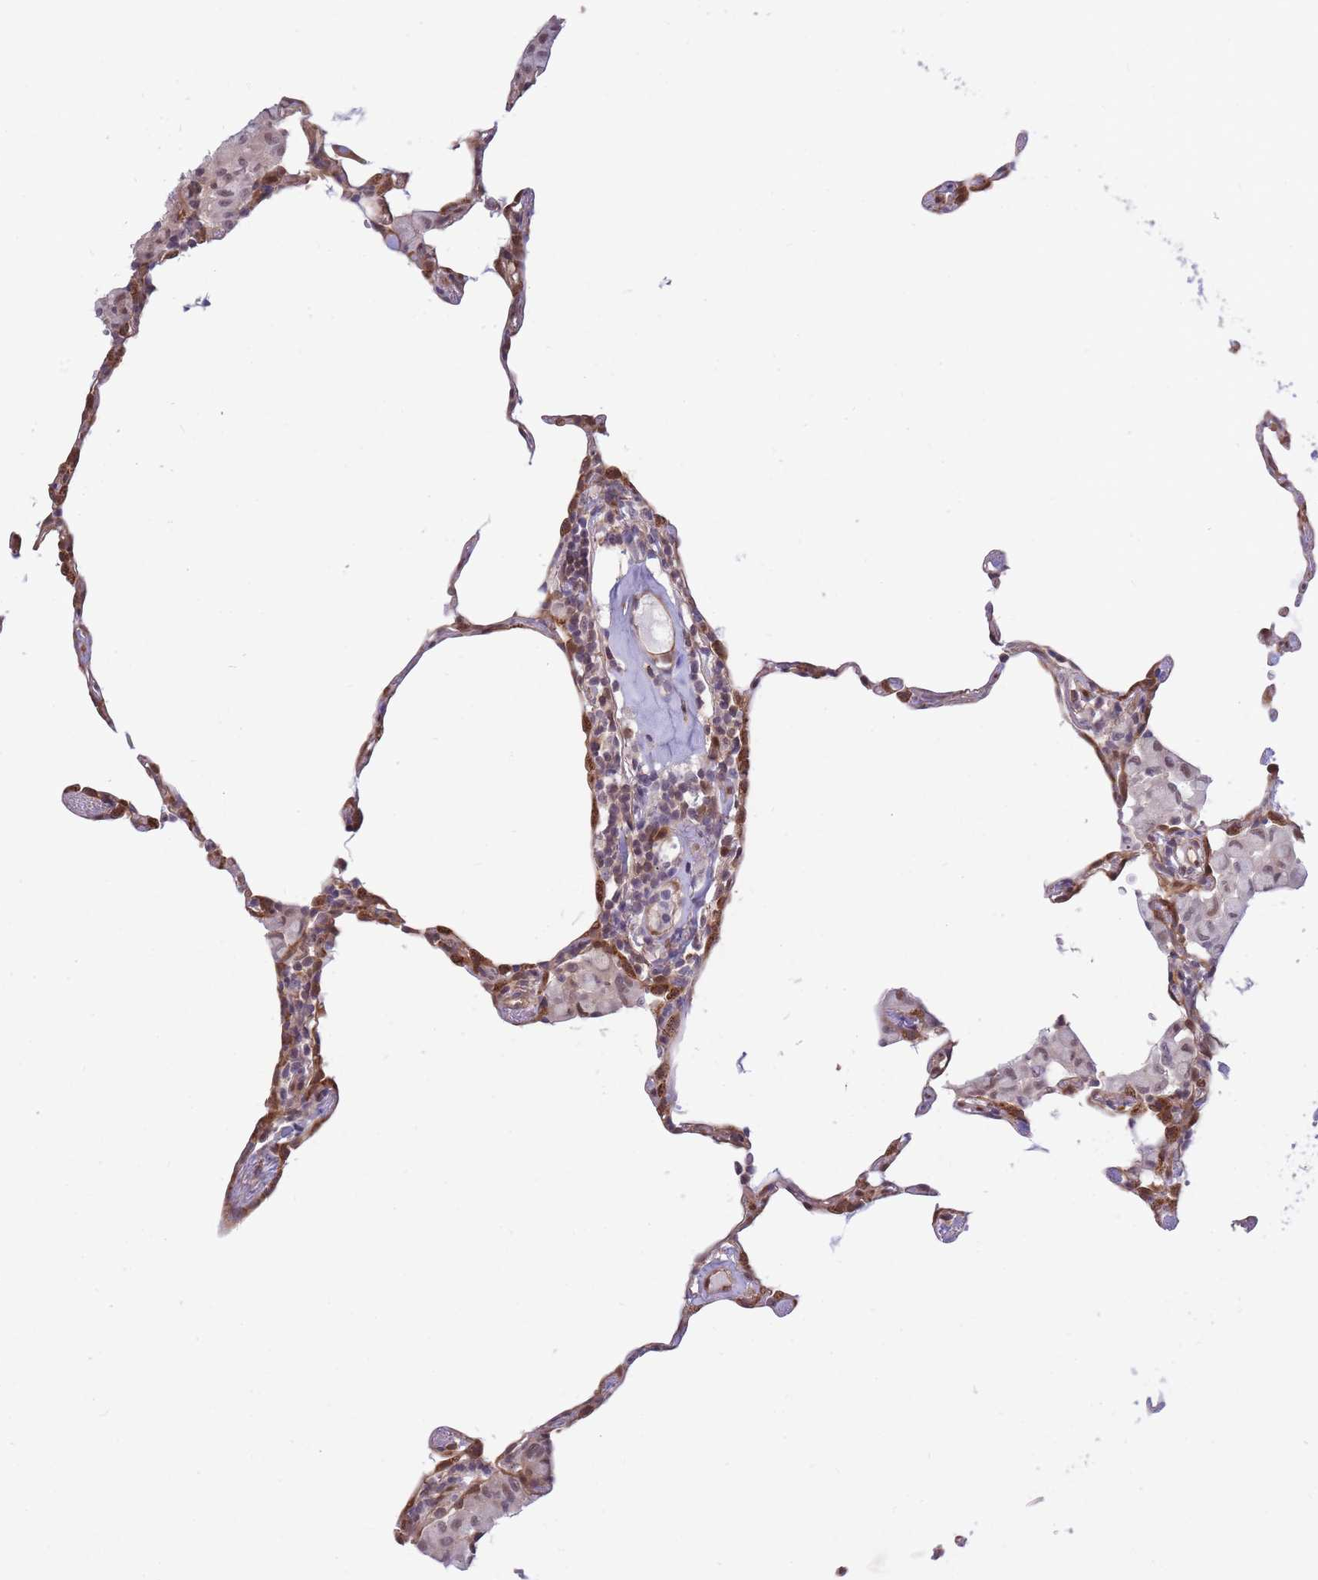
{"staining": {"intensity": "negative", "quantity": "none", "location": "none"}, "tissue": "lung", "cell_type": "Alveolar cells", "image_type": "normal", "snomed": [{"axis": "morphology", "description": "Normal tissue, NOS"}, {"axis": "topography", "description": "Lung"}], "caption": "Immunohistochemistry histopathology image of benign lung stained for a protein (brown), which reveals no staining in alveolar cells. The staining was performed using DAB (3,3'-diaminobenzidine) to visualize the protein expression in brown, while the nuclei were stained in blue with hematoxylin (Magnification: 20x).", "gene": "NSFL1C", "patient": {"sex": "female", "age": 57}}